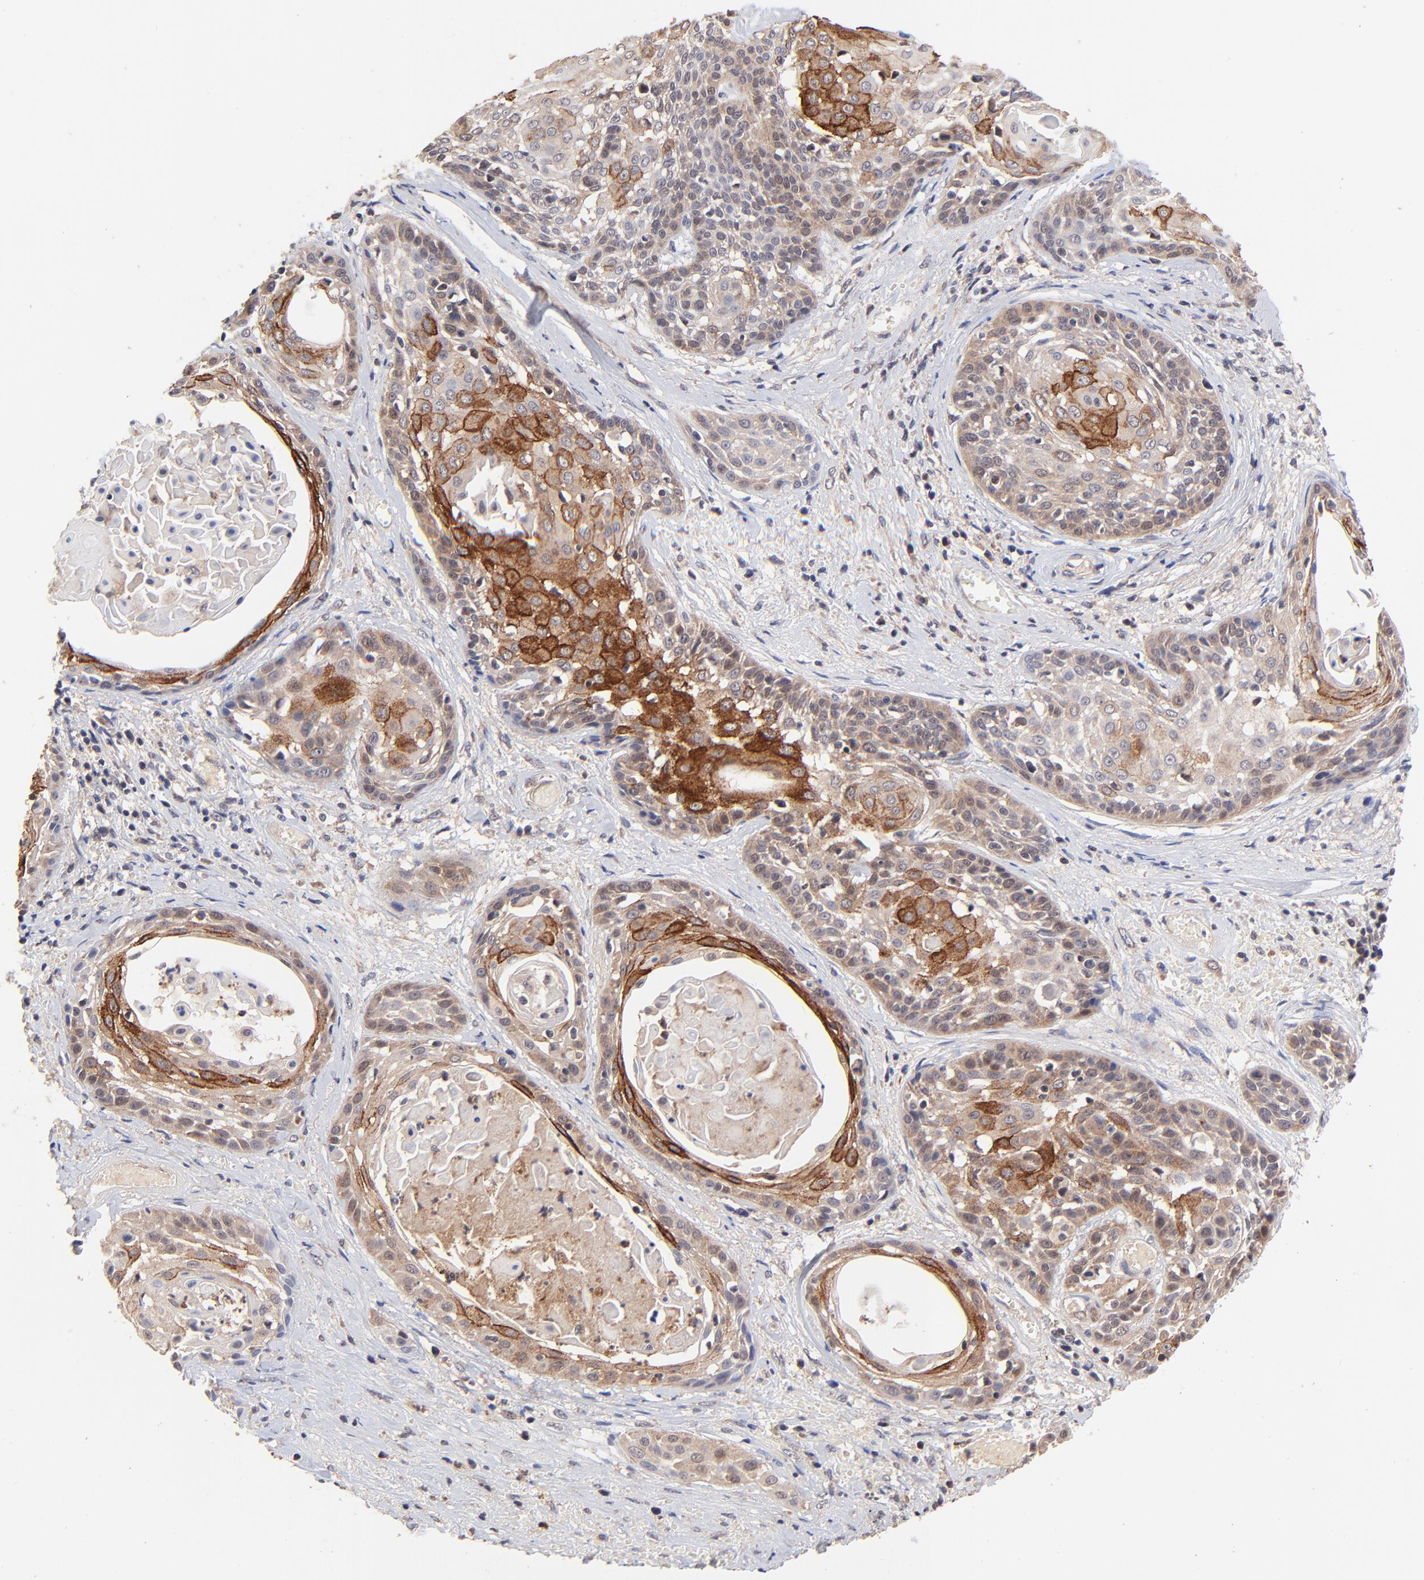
{"staining": {"intensity": "moderate", "quantity": ">75%", "location": "cytoplasmic/membranous"}, "tissue": "cervical cancer", "cell_type": "Tumor cells", "image_type": "cancer", "snomed": [{"axis": "morphology", "description": "Squamous cell carcinoma, NOS"}, {"axis": "topography", "description": "Cervix"}], "caption": "Moderate cytoplasmic/membranous positivity is identified in about >75% of tumor cells in cervical cancer (squamous cell carcinoma).", "gene": "BAIAP2L2", "patient": {"sex": "female", "age": 57}}